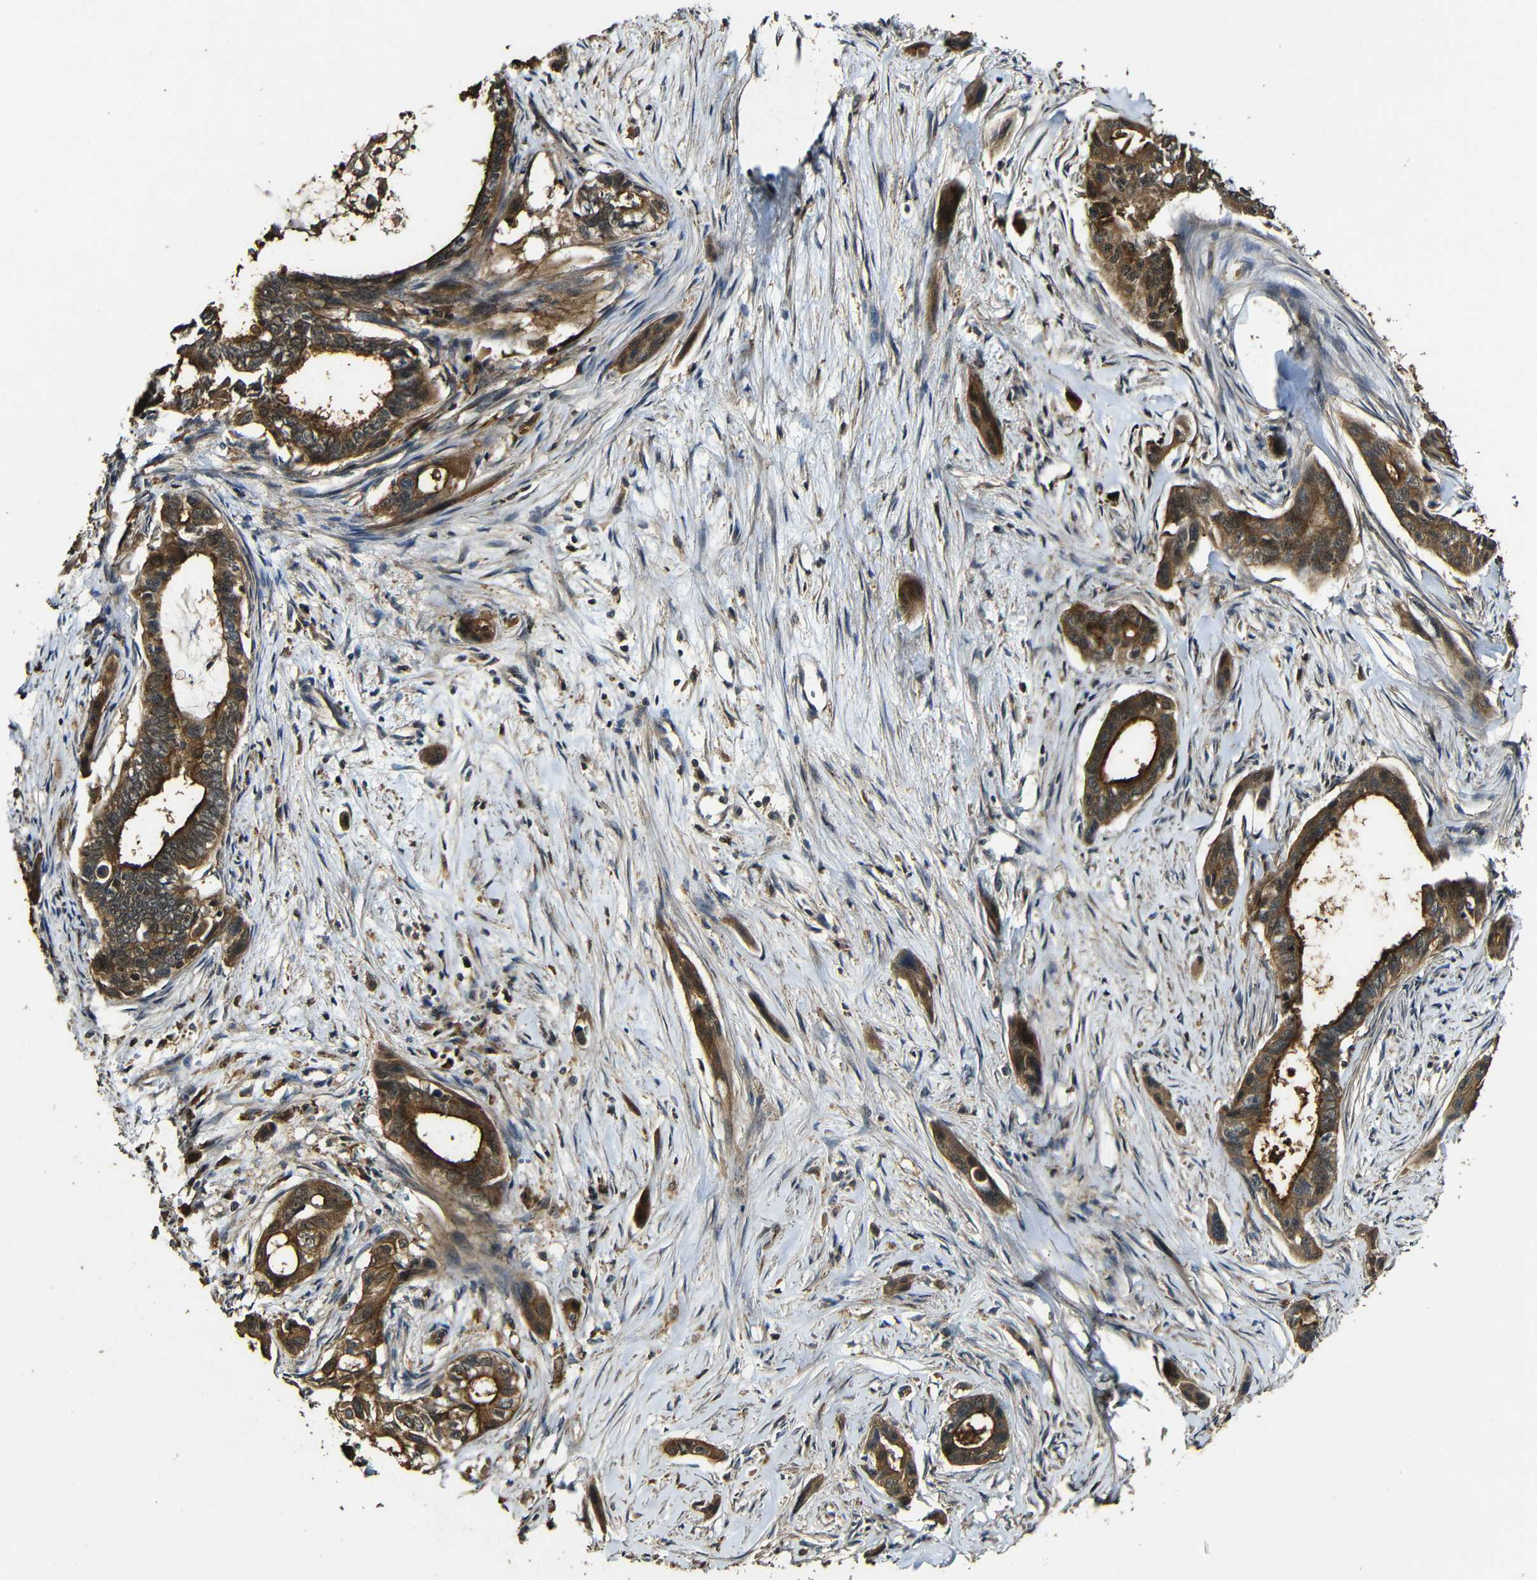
{"staining": {"intensity": "strong", "quantity": ">75%", "location": "cytoplasmic/membranous"}, "tissue": "pancreatic cancer", "cell_type": "Tumor cells", "image_type": "cancer", "snomed": [{"axis": "morphology", "description": "Adenocarcinoma, NOS"}, {"axis": "topography", "description": "Pancreas"}], "caption": "A high amount of strong cytoplasmic/membranous positivity is present in about >75% of tumor cells in pancreatic cancer tissue.", "gene": "CASP8", "patient": {"sex": "male", "age": 73}}